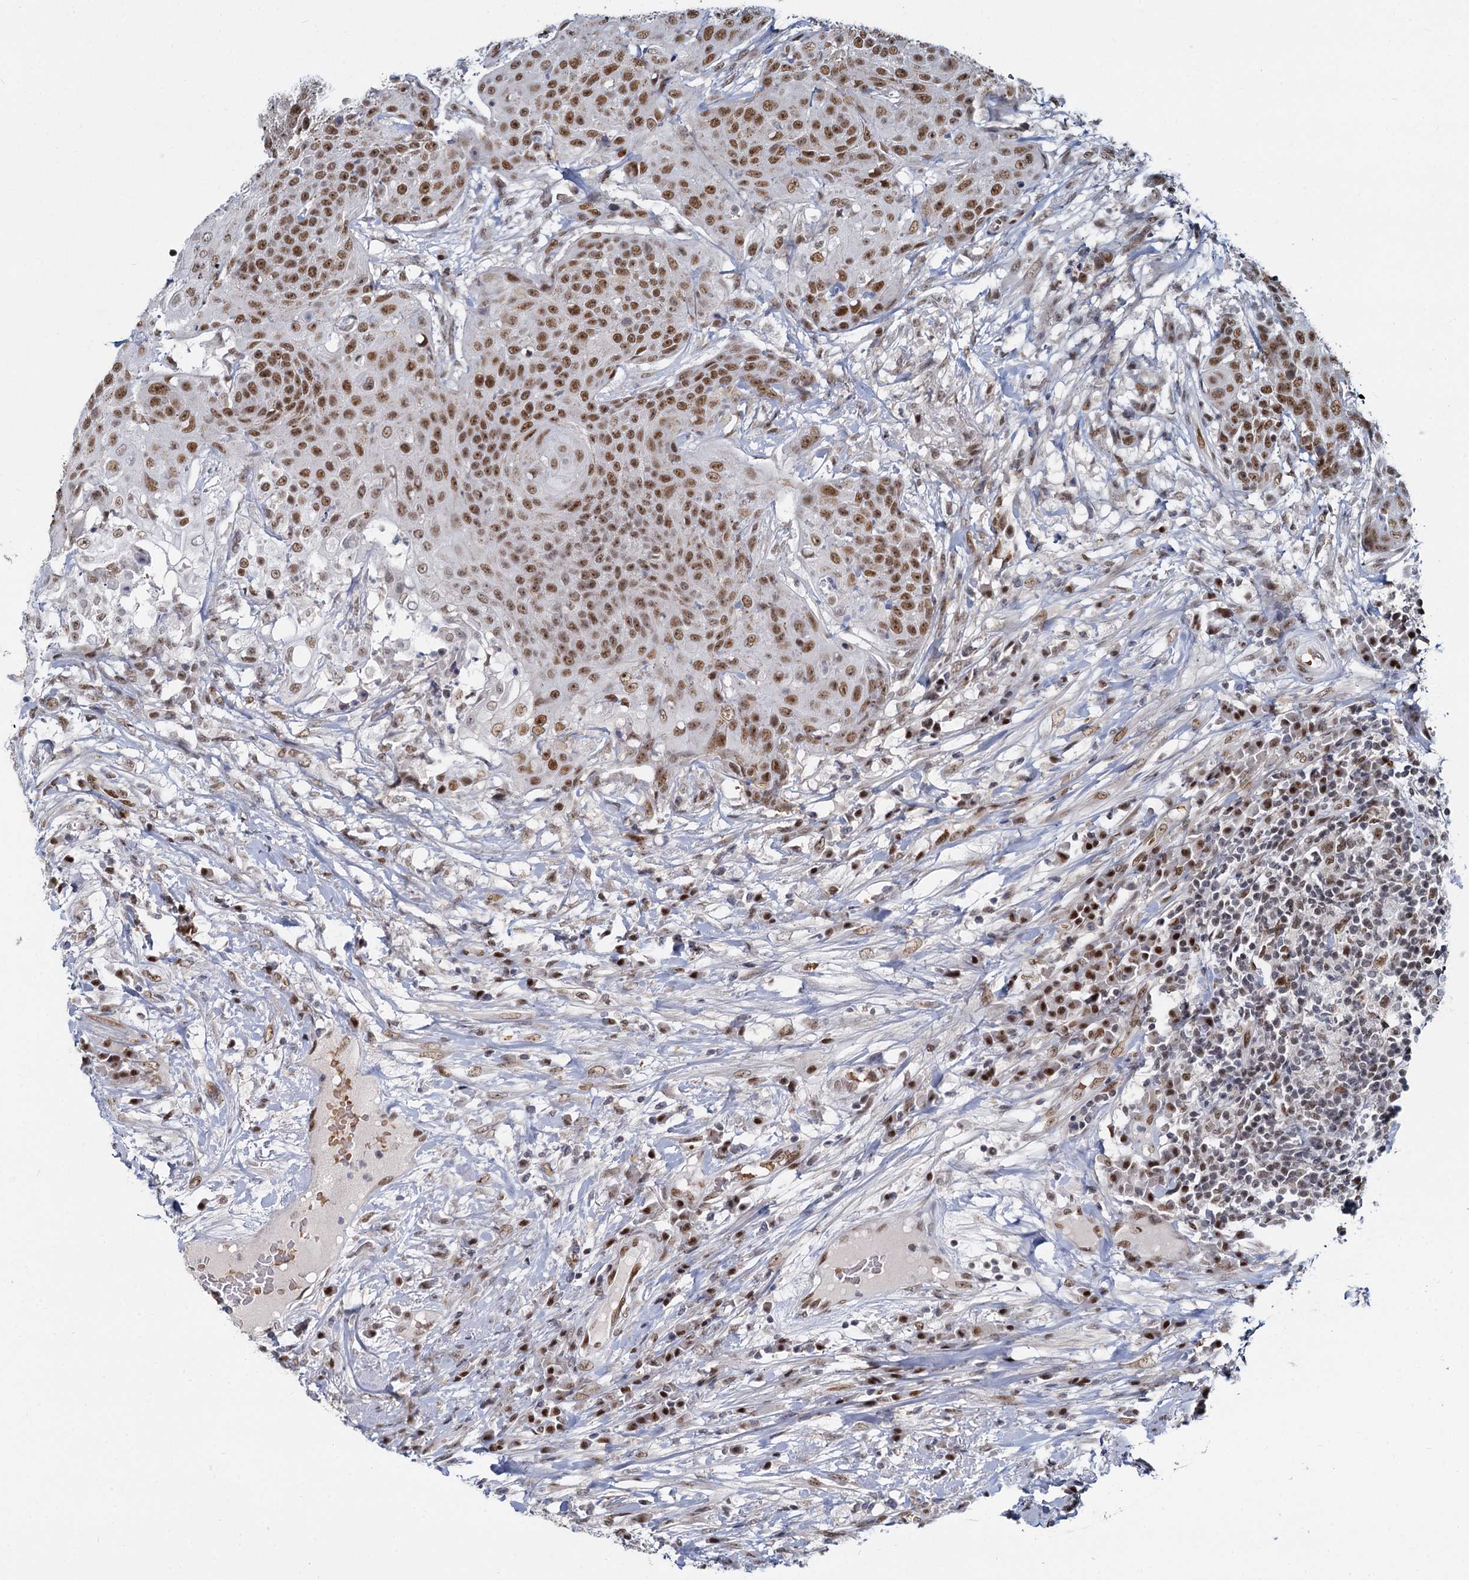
{"staining": {"intensity": "moderate", "quantity": ">75%", "location": "nuclear"}, "tissue": "urothelial cancer", "cell_type": "Tumor cells", "image_type": "cancer", "snomed": [{"axis": "morphology", "description": "Urothelial carcinoma, High grade"}, {"axis": "topography", "description": "Urinary bladder"}], "caption": "Immunohistochemical staining of urothelial cancer demonstrates medium levels of moderate nuclear expression in approximately >75% of tumor cells.", "gene": "RPRD1A", "patient": {"sex": "female", "age": 63}}